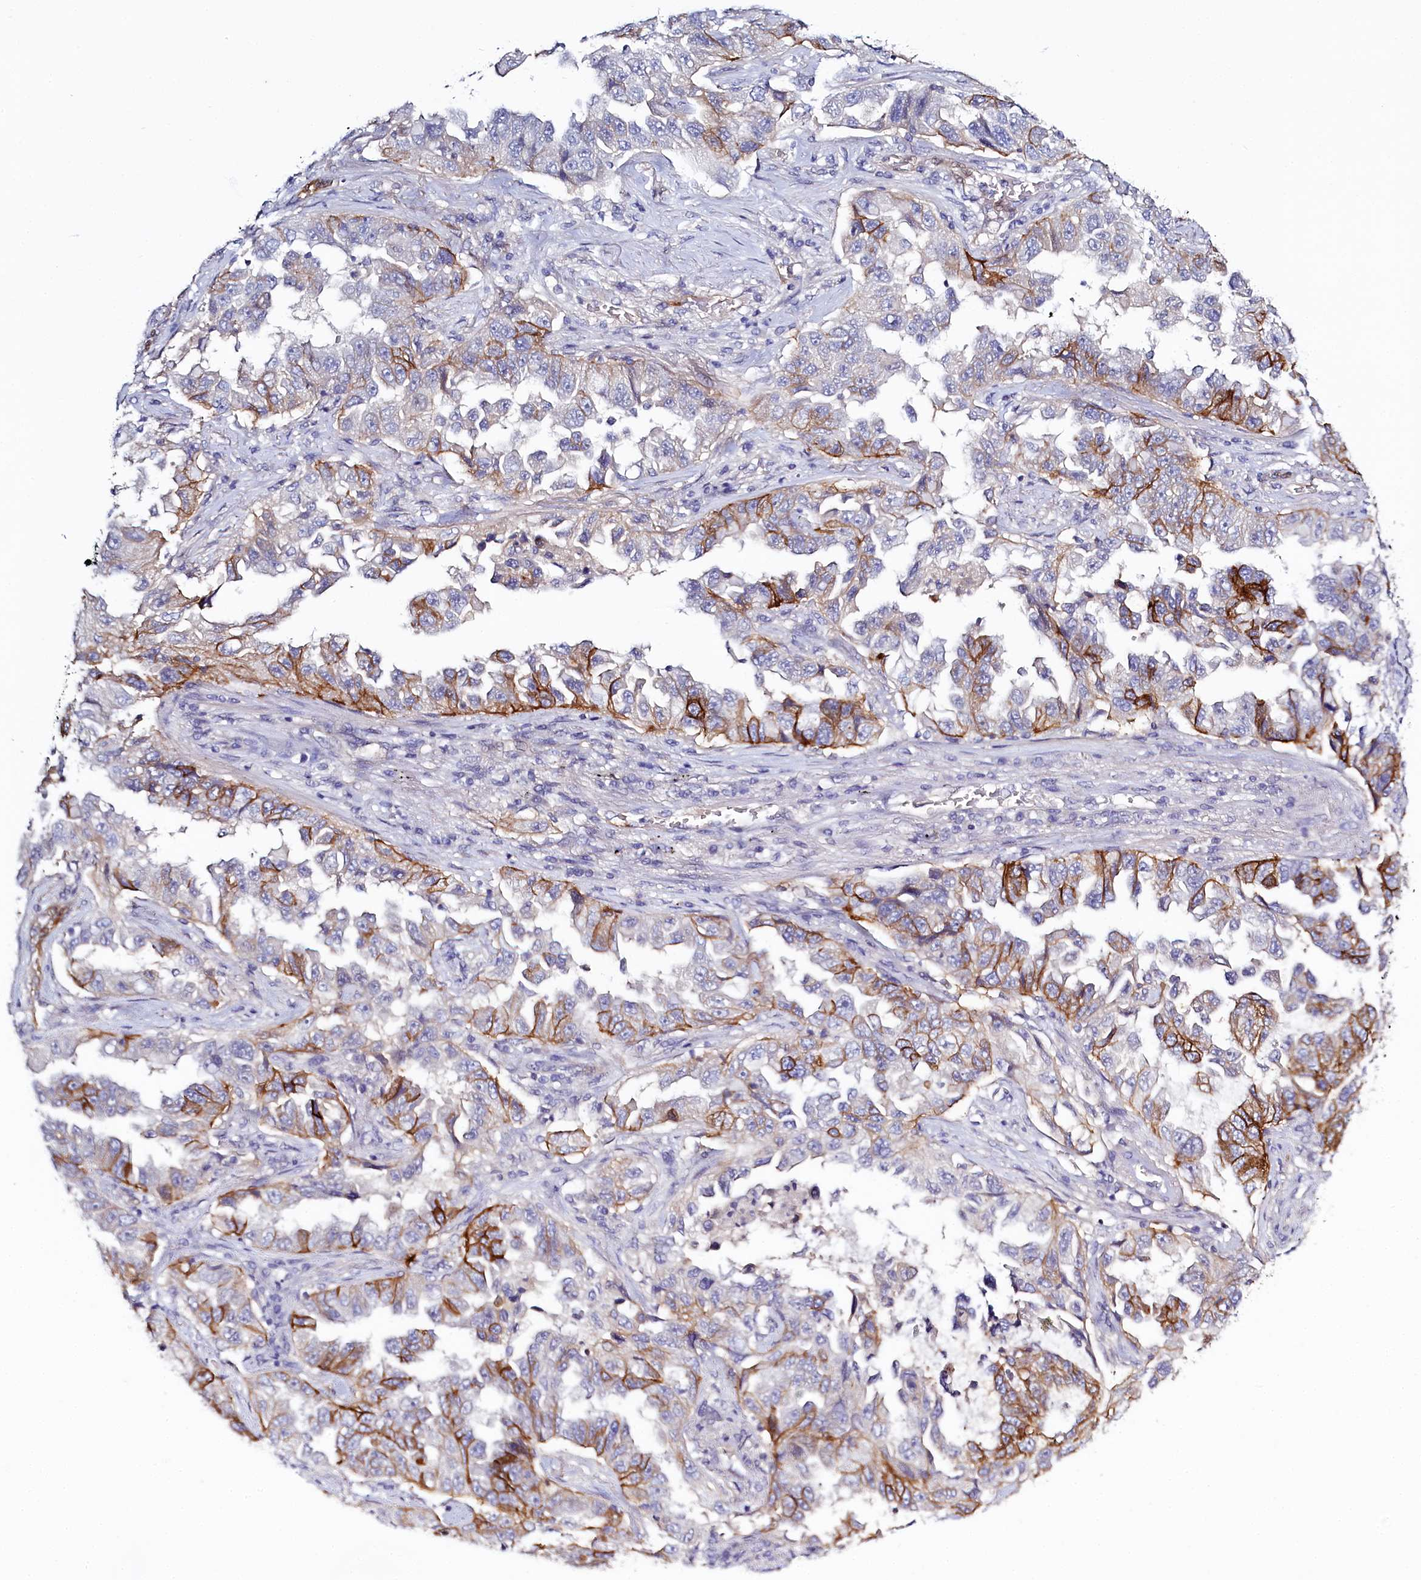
{"staining": {"intensity": "strong", "quantity": "25%-75%", "location": "cytoplasmic/membranous"}, "tissue": "lung cancer", "cell_type": "Tumor cells", "image_type": "cancer", "snomed": [{"axis": "morphology", "description": "Adenocarcinoma, NOS"}, {"axis": "topography", "description": "Lung"}], "caption": "DAB immunohistochemical staining of lung cancer shows strong cytoplasmic/membranous protein expression in approximately 25%-75% of tumor cells.", "gene": "PDE6D", "patient": {"sex": "female", "age": 51}}